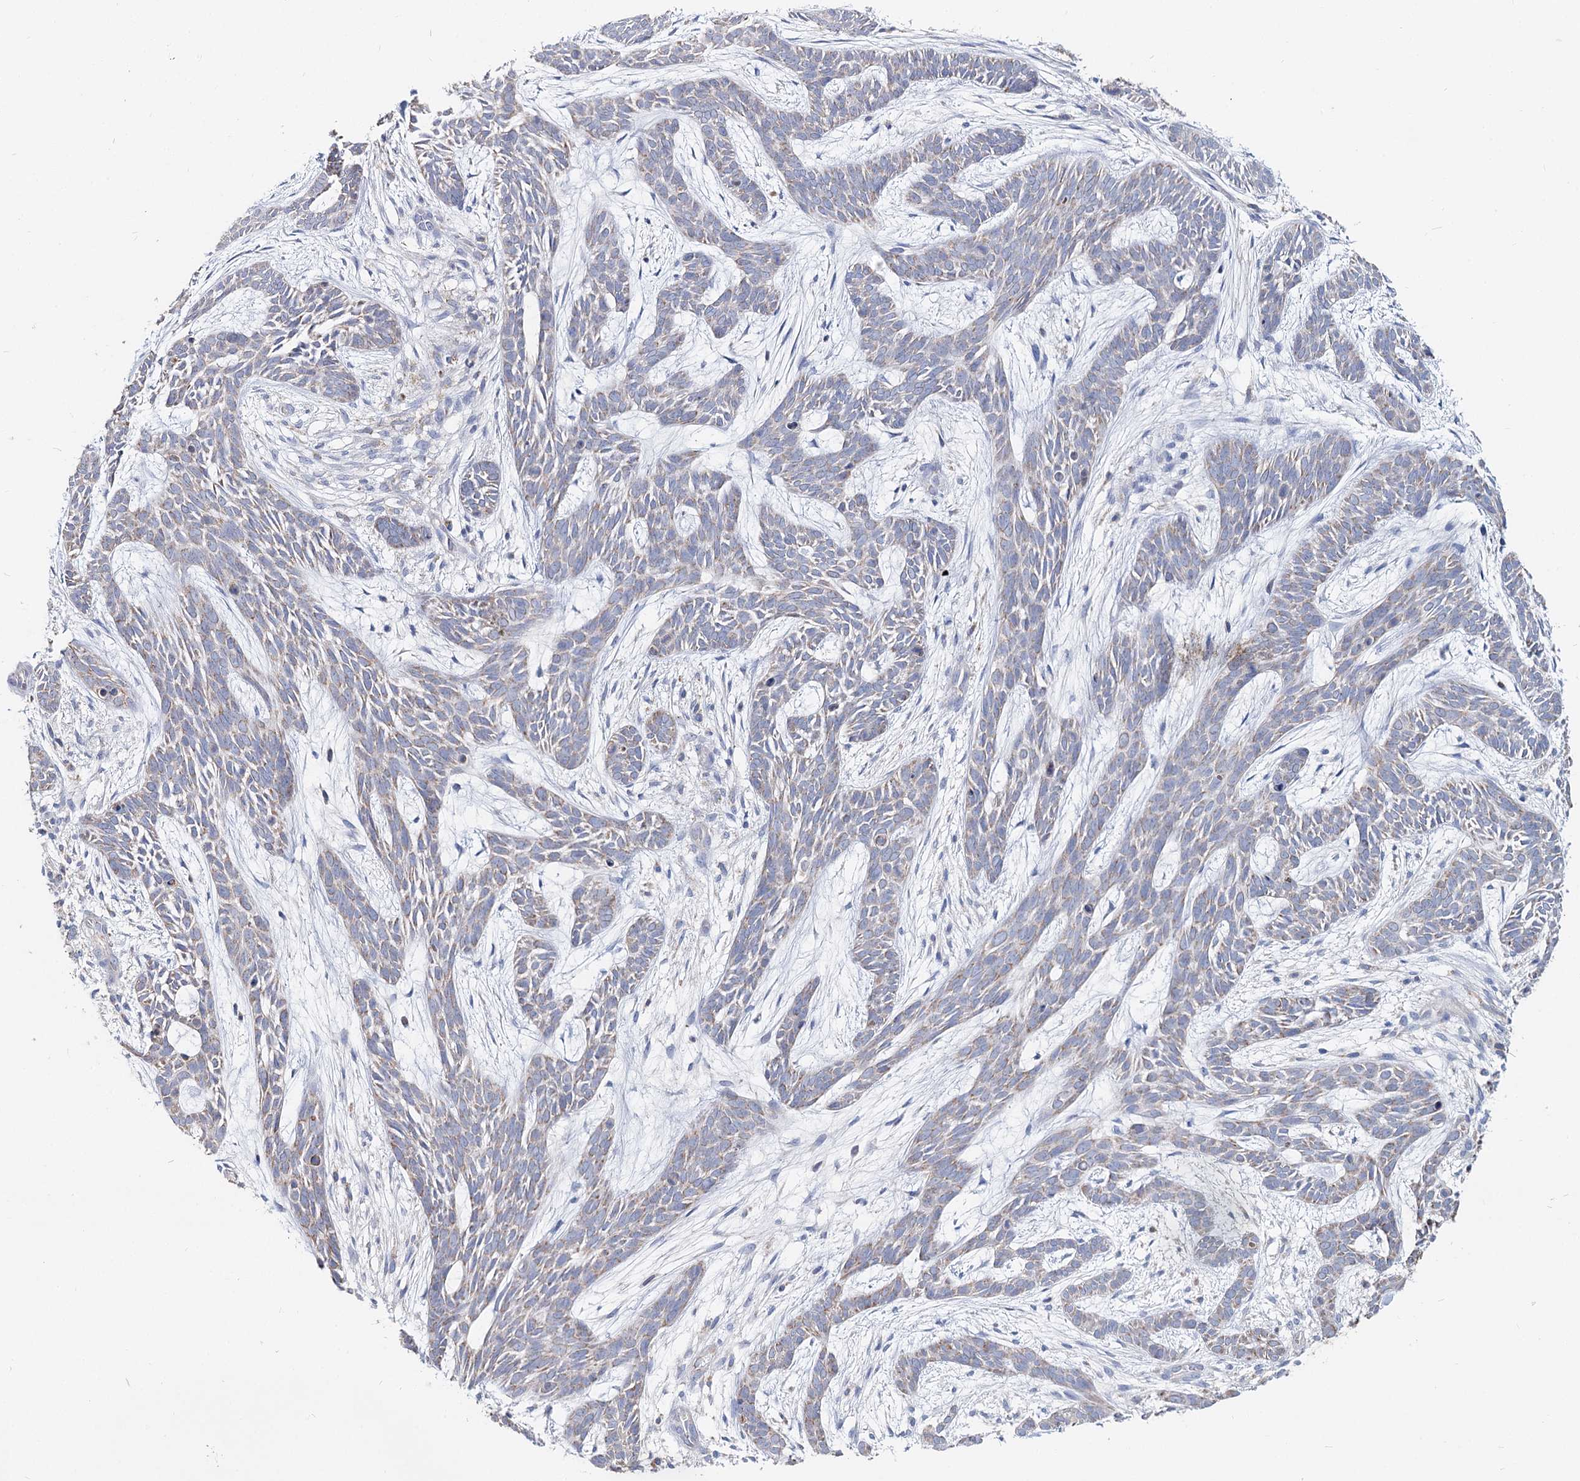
{"staining": {"intensity": "weak", "quantity": "<25%", "location": "cytoplasmic/membranous"}, "tissue": "skin cancer", "cell_type": "Tumor cells", "image_type": "cancer", "snomed": [{"axis": "morphology", "description": "Basal cell carcinoma"}, {"axis": "topography", "description": "Skin"}], "caption": "High magnification brightfield microscopy of skin cancer (basal cell carcinoma) stained with DAB (brown) and counterstained with hematoxylin (blue): tumor cells show no significant staining. (Brightfield microscopy of DAB immunohistochemistry (IHC) at high magnification).", "gene": "MCCC2", "patient": {"sex": "male", "age": 89}}